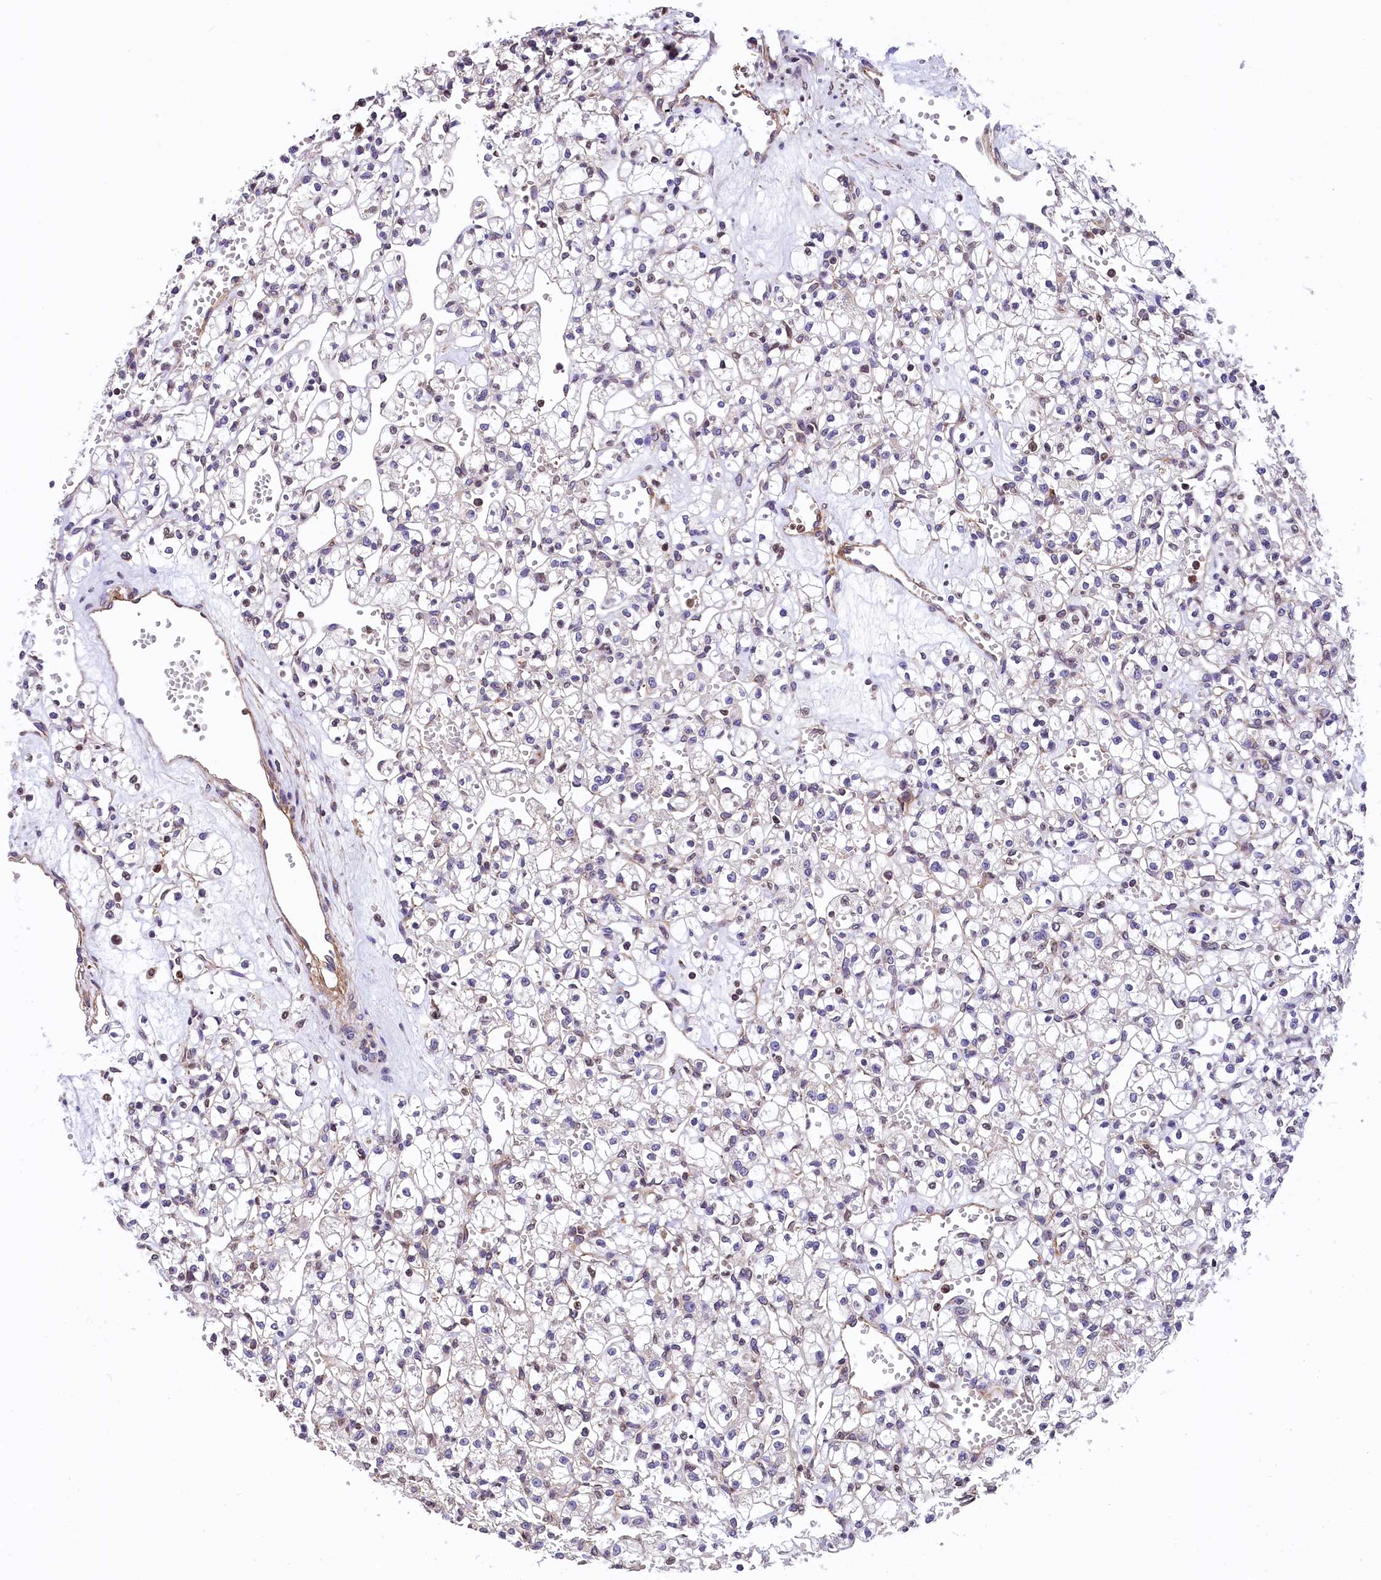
{"staining": {"intensity": "negative", "quantity": "none", "location": "none"}, "tissue": "renal cancer", "cell_type": "Tumor cells", "image_type": "cancer", "snomed": [{"axis": "morphology", "description": "Adenocarcinoma, NOS"}, {"axis": "topography", "description": "Kidney"}], "caption": "IHC micrograph of neoplastic tissue: adenocarcinoma (renal) stained with DAB shows no significant protein expression in tumor cells.", "gene": "ZNF2", "patient": {"sex": "female", "age": 59}}